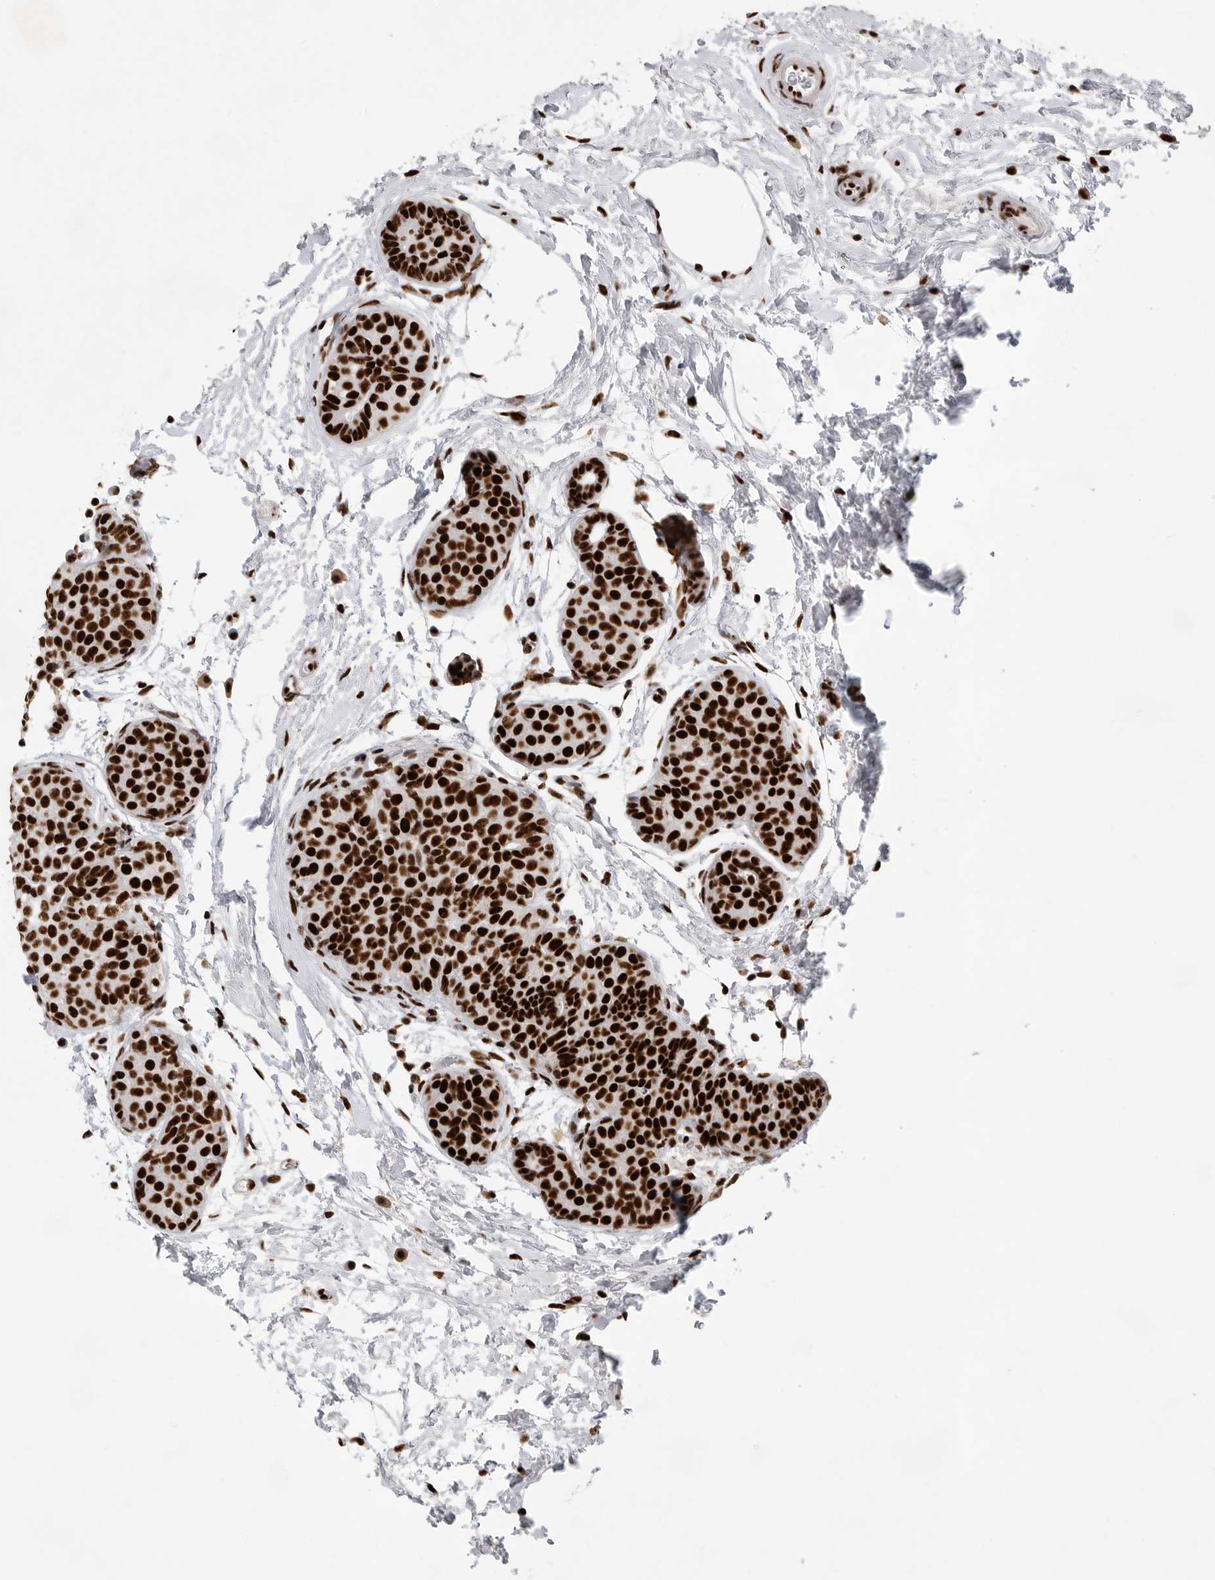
{"staining": {"intensity": "strong", "quantity": ">75%", "location": "nuclear"}, "tissue": "breast cancer", "cell_type": "Tumor cells", "image_type": "cancer", "snomed": [{"axis": "morphology", "description": "Lobular carcinoma, in situ"}, {"axis": "morphology", "description": "Lobular carcinoma"}, {"axis": "topography", "description": "Breast"}], "caption": "Breast cancer (lobular carcinoma) stained for a protein (brown) shows strong nuclear positive positivity in about >75% of tumor cells.", "gene": "BCLAF1", "patient": {"sex": "female", "age": 41}}